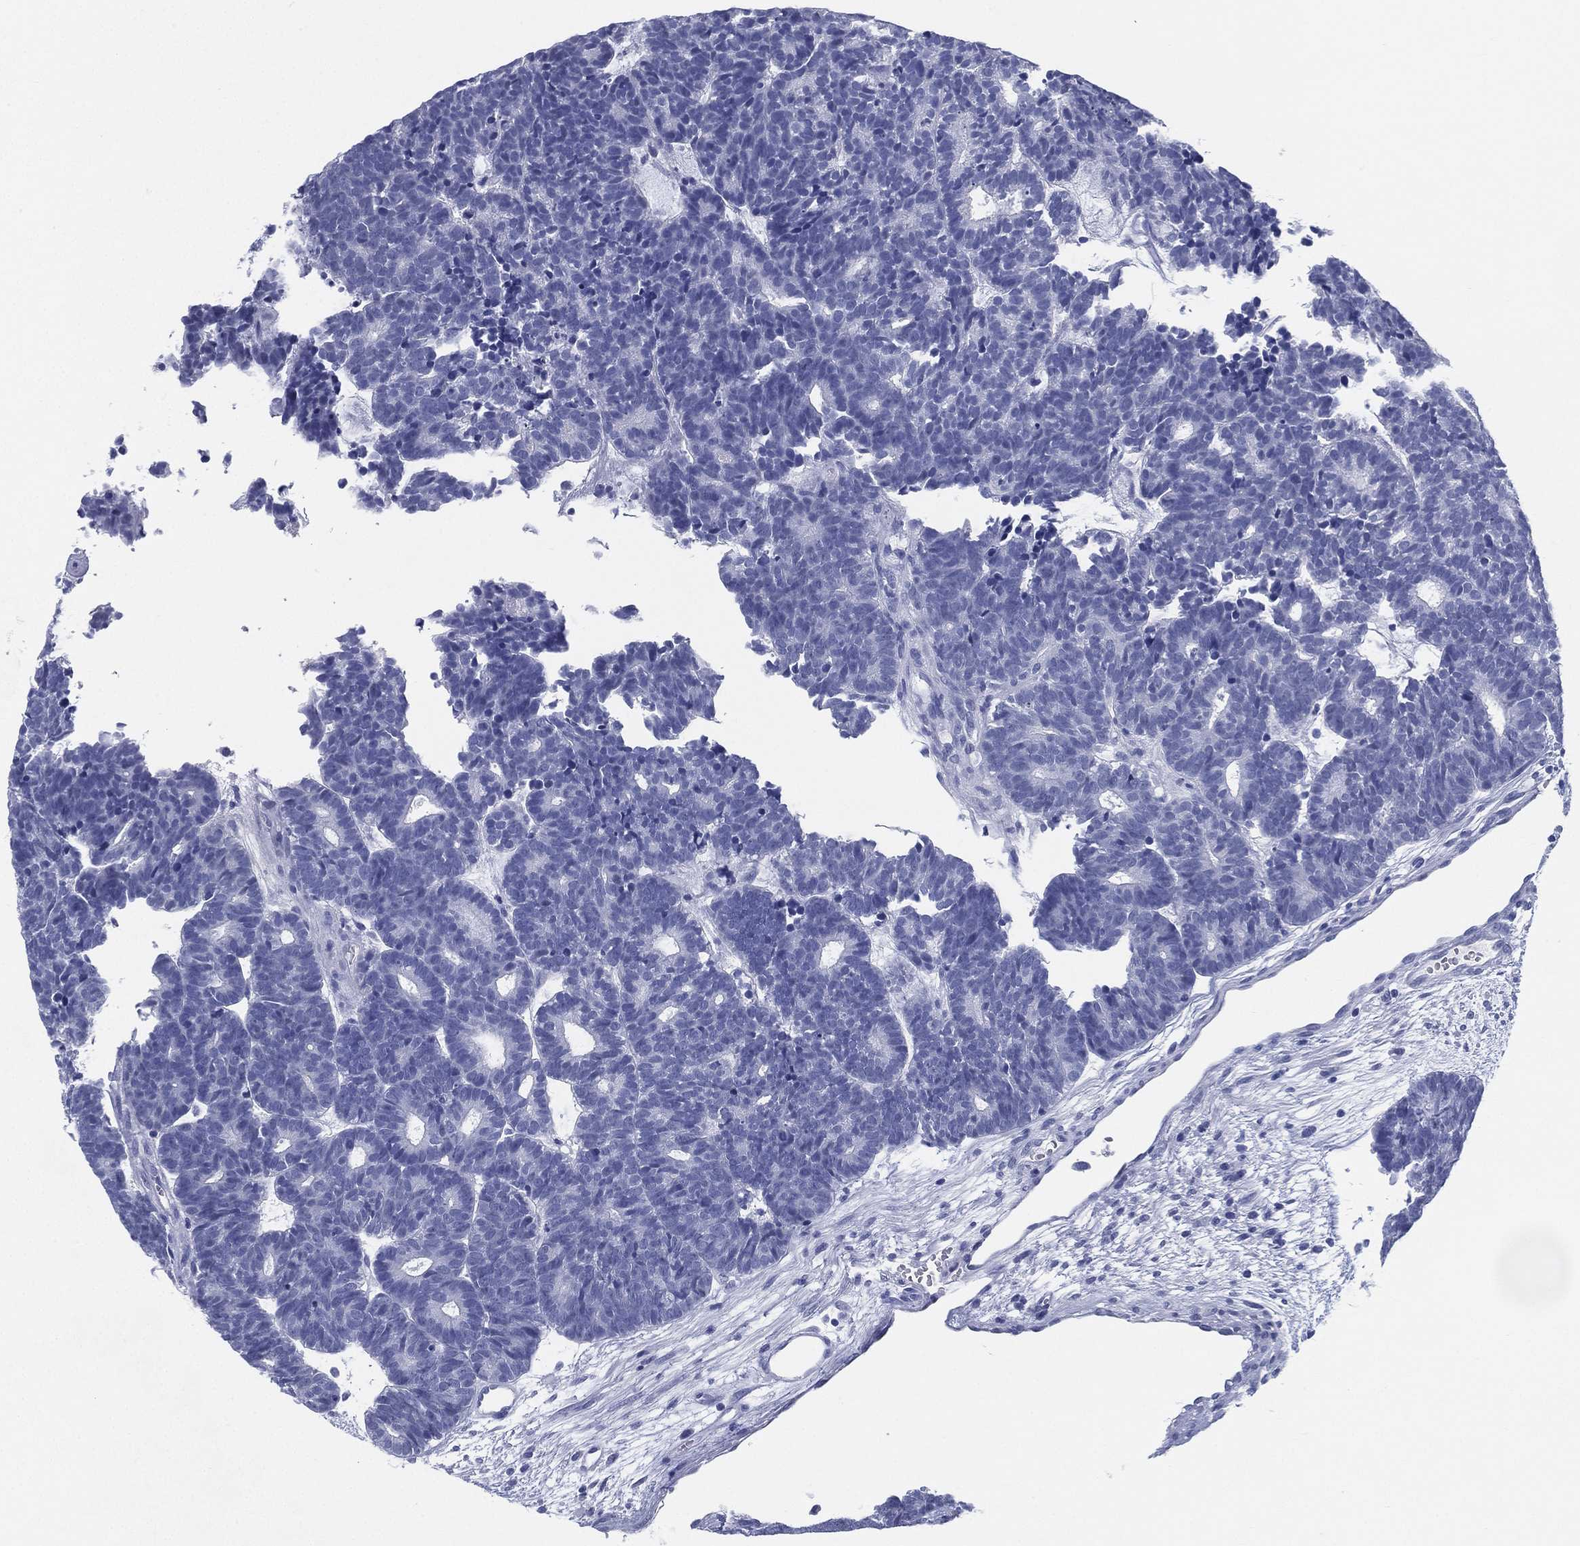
{"staining": {"intensity": "negative", "quantity": "none", "location": "none"}, "tissue": "head and neck cancer", "cell_type": "Tumor cells", "image_type": "cancer", "snomed": [{"axis": "morphology", "description": "Adenocarcinoma, NOS"}, {"axis": "topography", "description": "Head-Neck"}], "caption": "Head and neck cancer (adenocarcinoma) was stained to show a protein in brown. There is no significant expression in tumor cells.", "gene": "ATP1B2", "patient": {"sex": "female", "age": 81}}